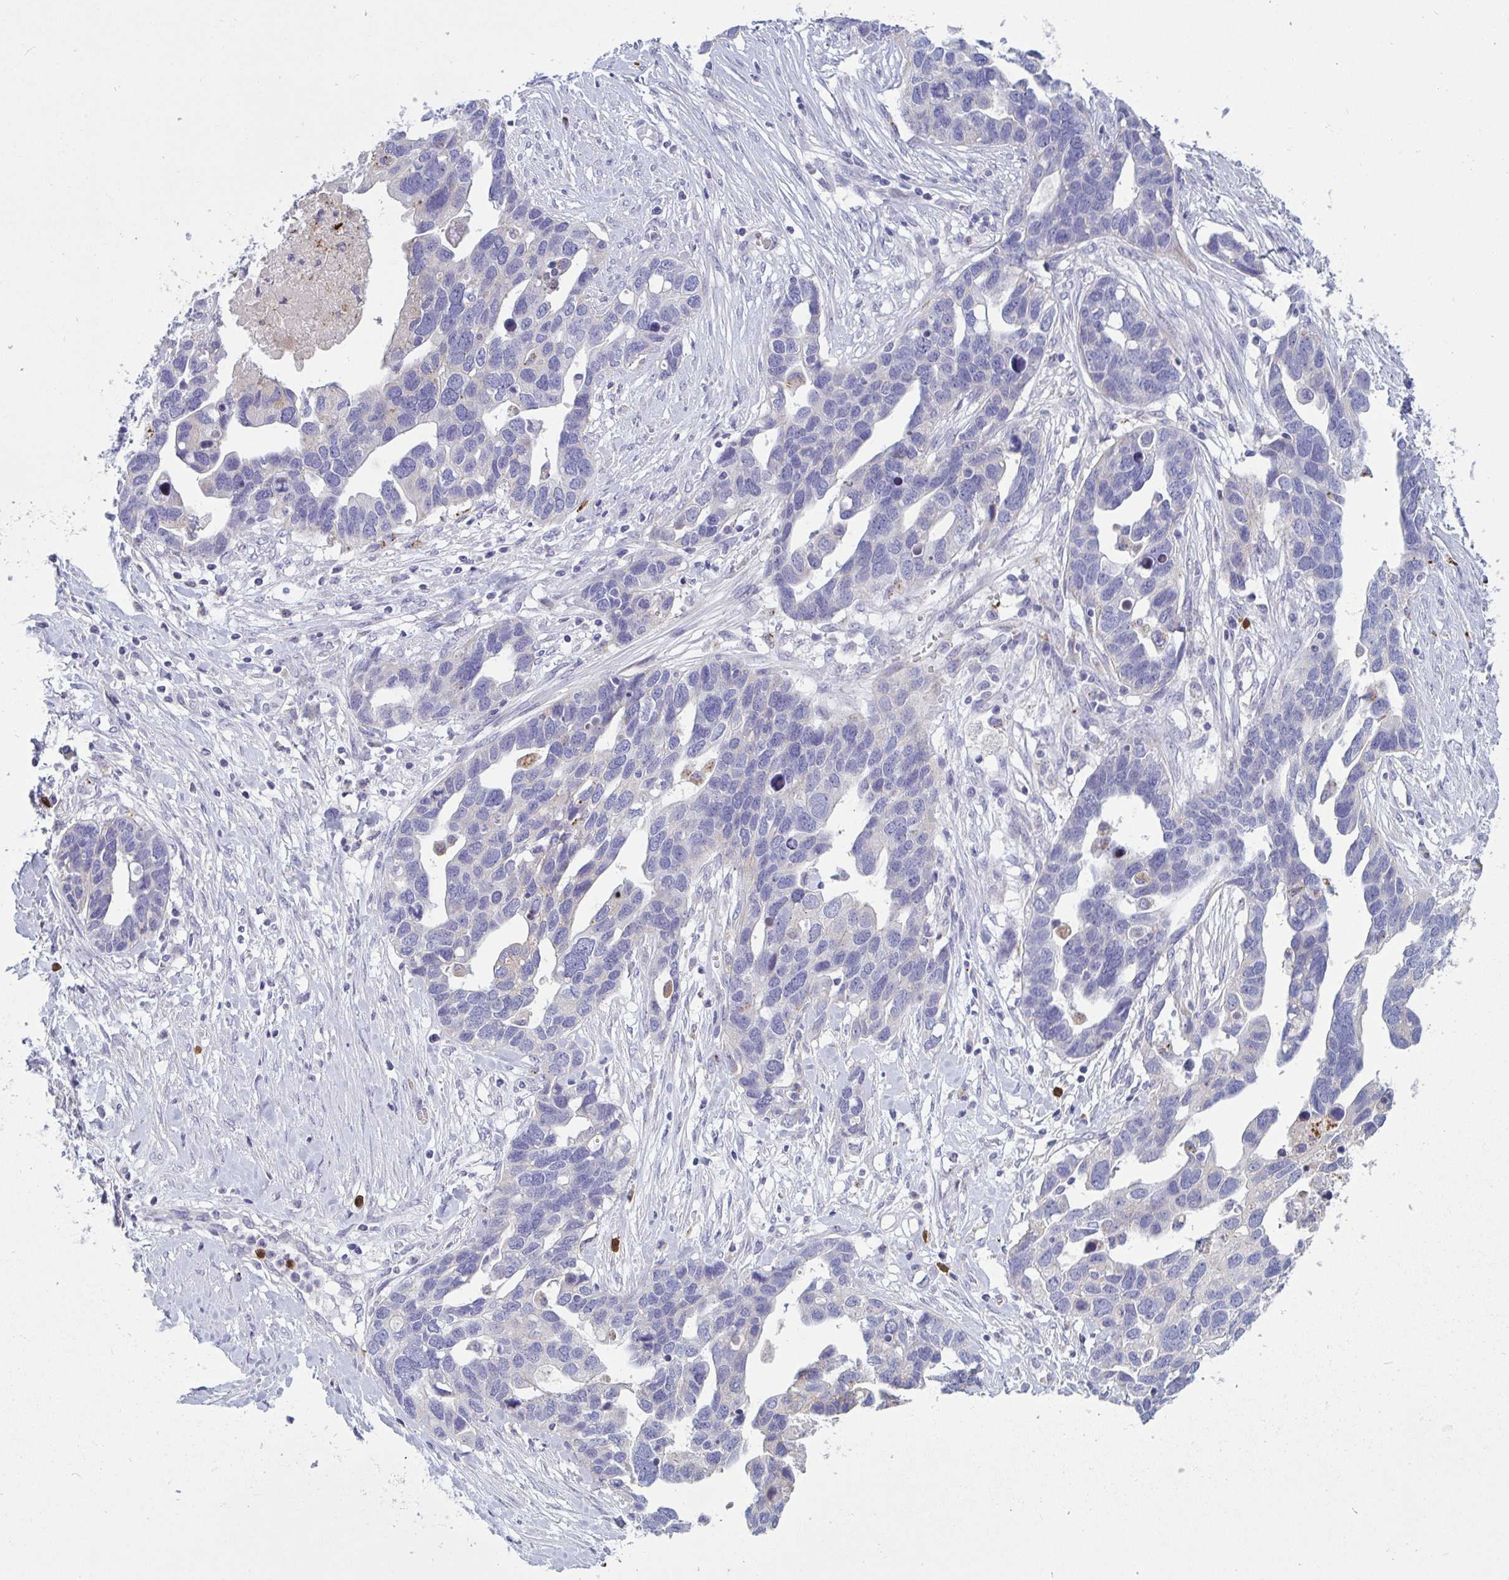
{"staining": {"intensity": "negative", "quantity": "none", "location": "none"}, "tissue": "ovarian cancer", "cell_type": "Tumor cells", "image_type": "cancer", "snomed": [{"axis": "morphology", "description": "Cystadenocarcinoma, serous, NOS"}, {"axis": "topography", "description": "Ovary"}], "caption": "An image of ovarian cancer stained for a protein exhibits no brown staining in tumor cells. (DAB (3,3'-diaminobenzidine) immunohistochemistry with hematoxylin counter stain).", "gene": "TAS2R38", "patient": {"sex": "female", "age": 54}}